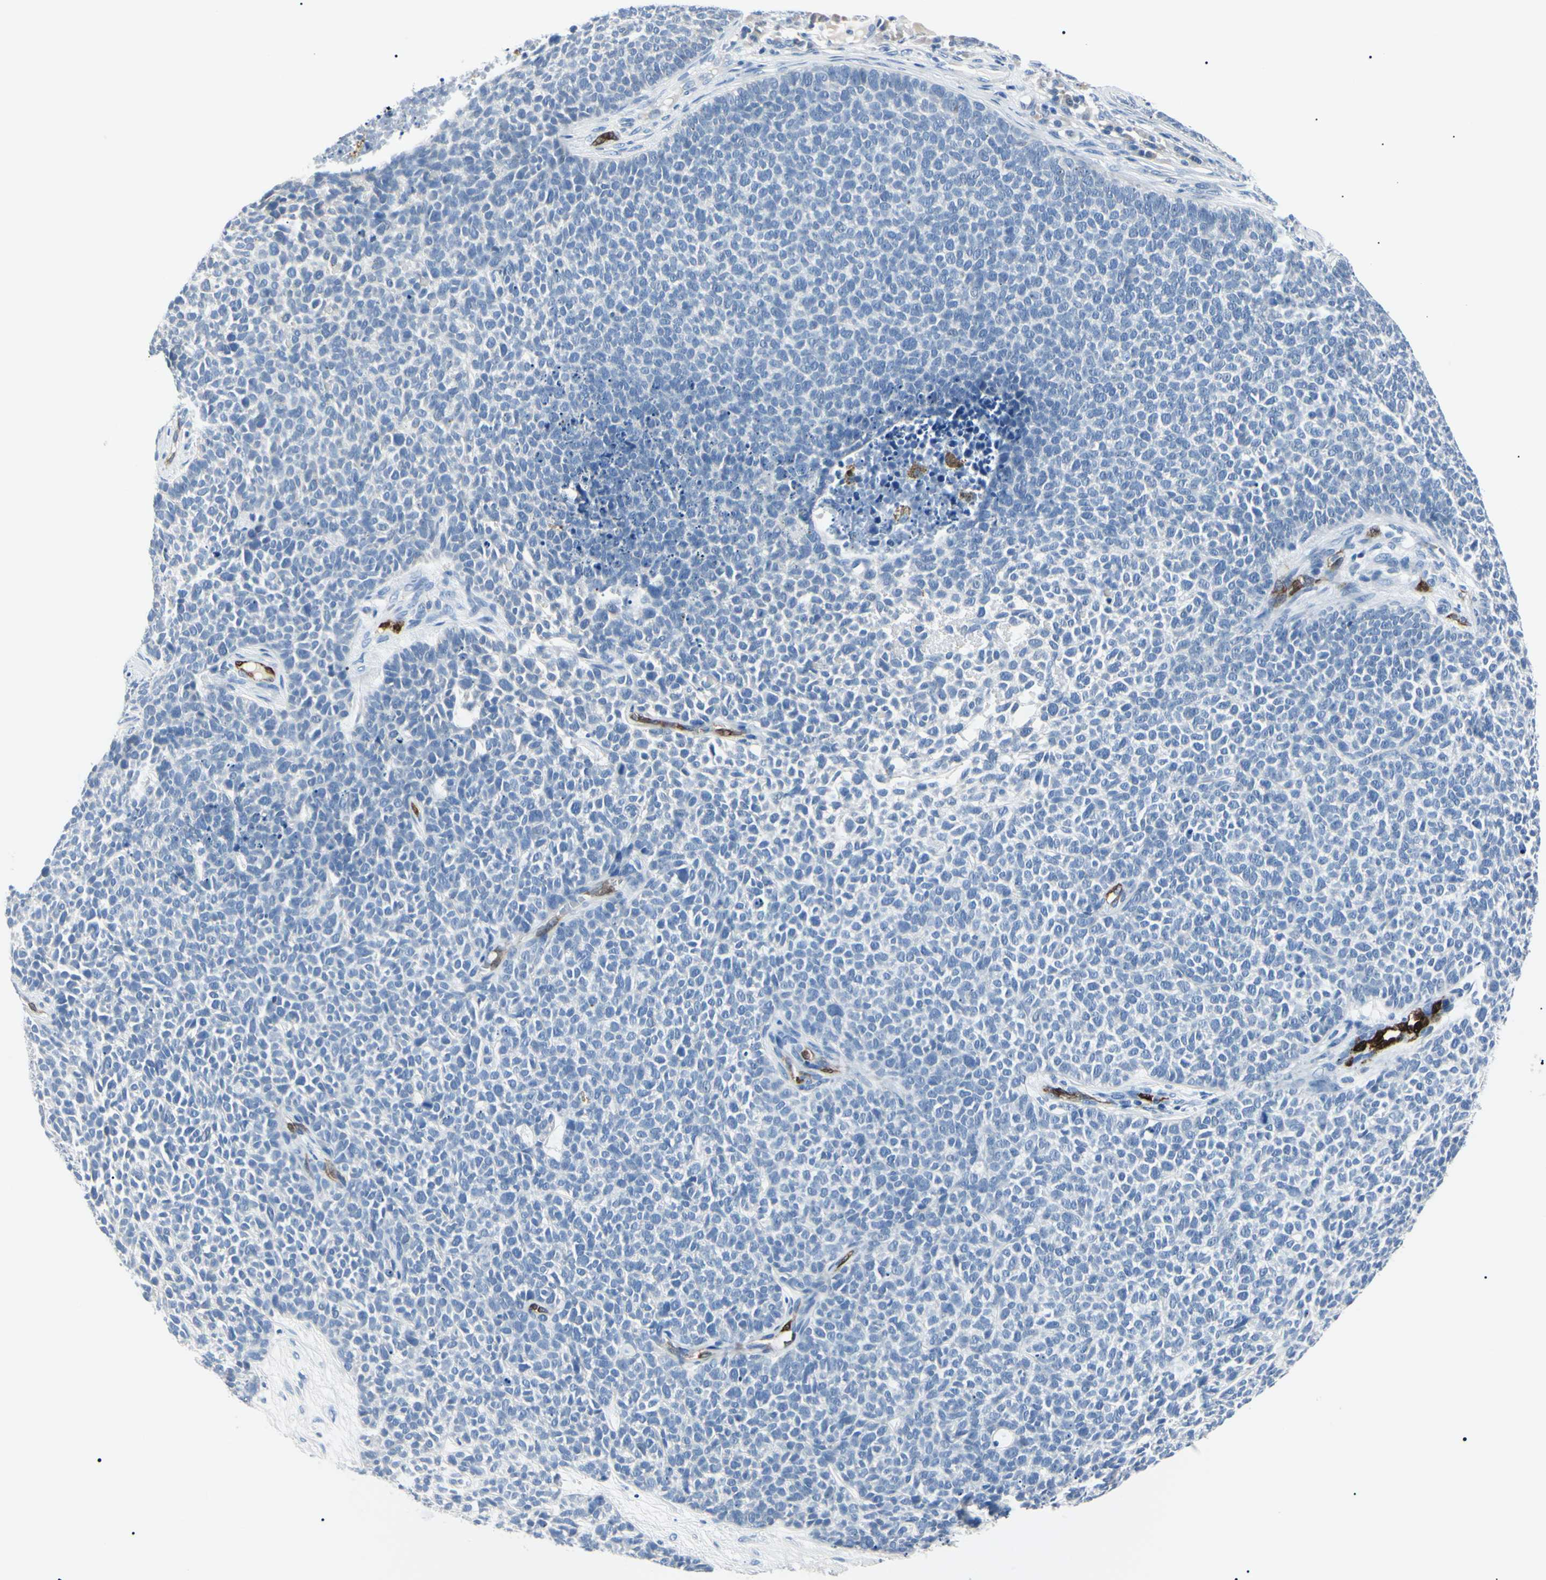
{"staining": {"intensity": "negative", "quantity": "none", "location": "none"}, "tissue": "skin cancer", "cell_type": "Tumor cells", "image_type": "cancer", "snomed": [{"axis": "morphology", "description": "Basal cell carcinoma"}, {"axis": "topography", "description": "Skin"}], "caption": "DAB (3,3'-diaminobenzidine) immunohistochemical staining of human skin cancer (basal cell carcinoma) reveals no significant positivity in tumor cells.", "gene": "CA2", "patient": {"sex": "female", "age": 84}}